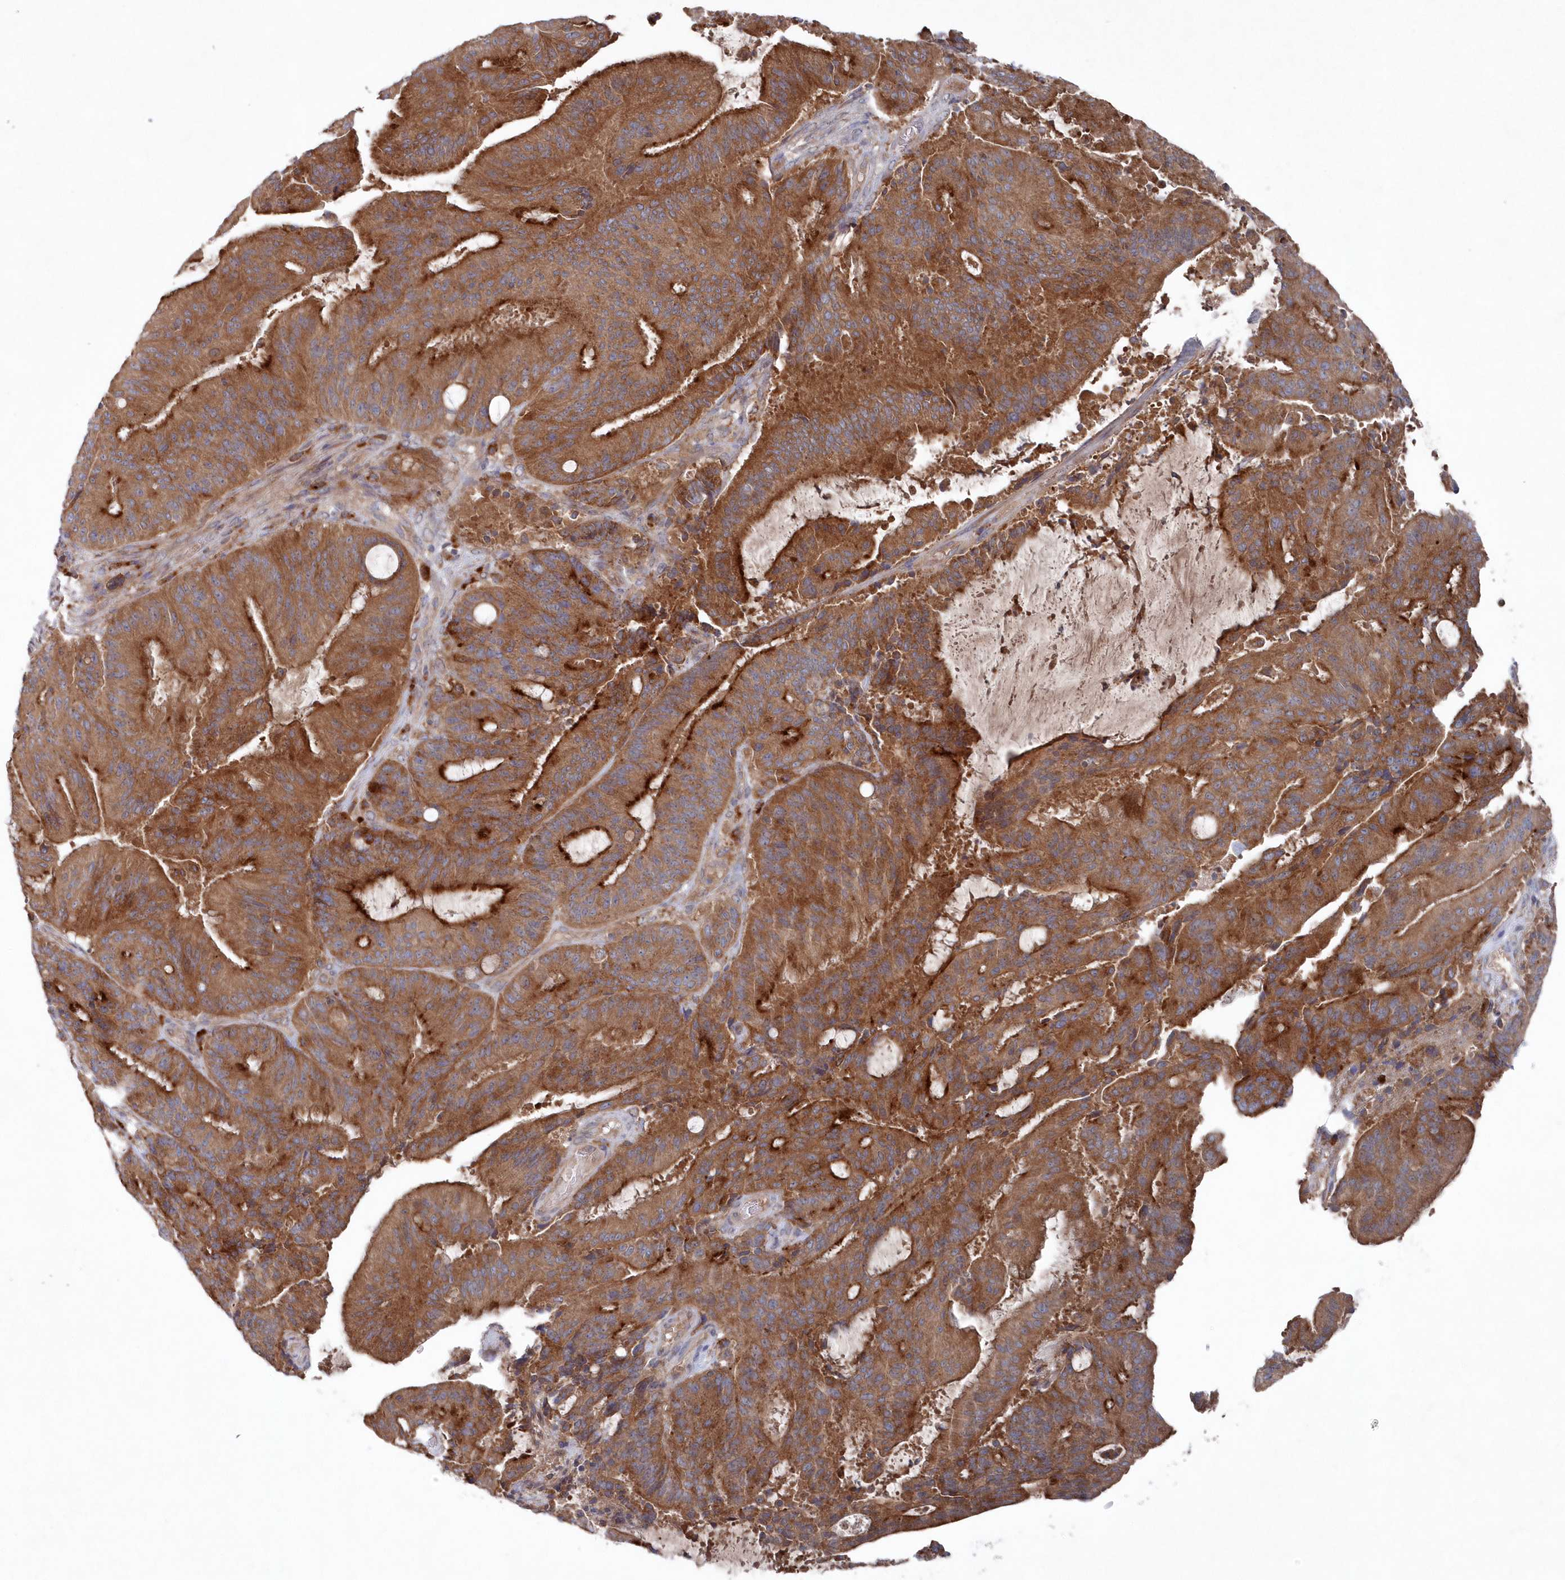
{"staining": {"intensity": "strong", "quantity": ">75%", "location": "cytoplasmic/membranous"}, "tissue": "liver cancer", "cell_type": "Tumor cells", "image_type": "cancer", "snomed": [{"axis": "morphology", "description": "Normal tissue, NOS"}, {"axis": "morphology", "description": "Cholangiocarcinoma"}, {"axis": "topography", "description": "Liver"}, {"axis": "topography", "description": "Peripheral nerve tissue"}], "caption": "Strong cytoplasmic/membranous positivity is appreciated in approximately >75% of tumor cells in liver cancer (cholangiocarcinoma). (IHC, brightfield microscopy, high magnification).", "gene": "ASNSD1", "patient": {"sex": "female", "age": 73}}